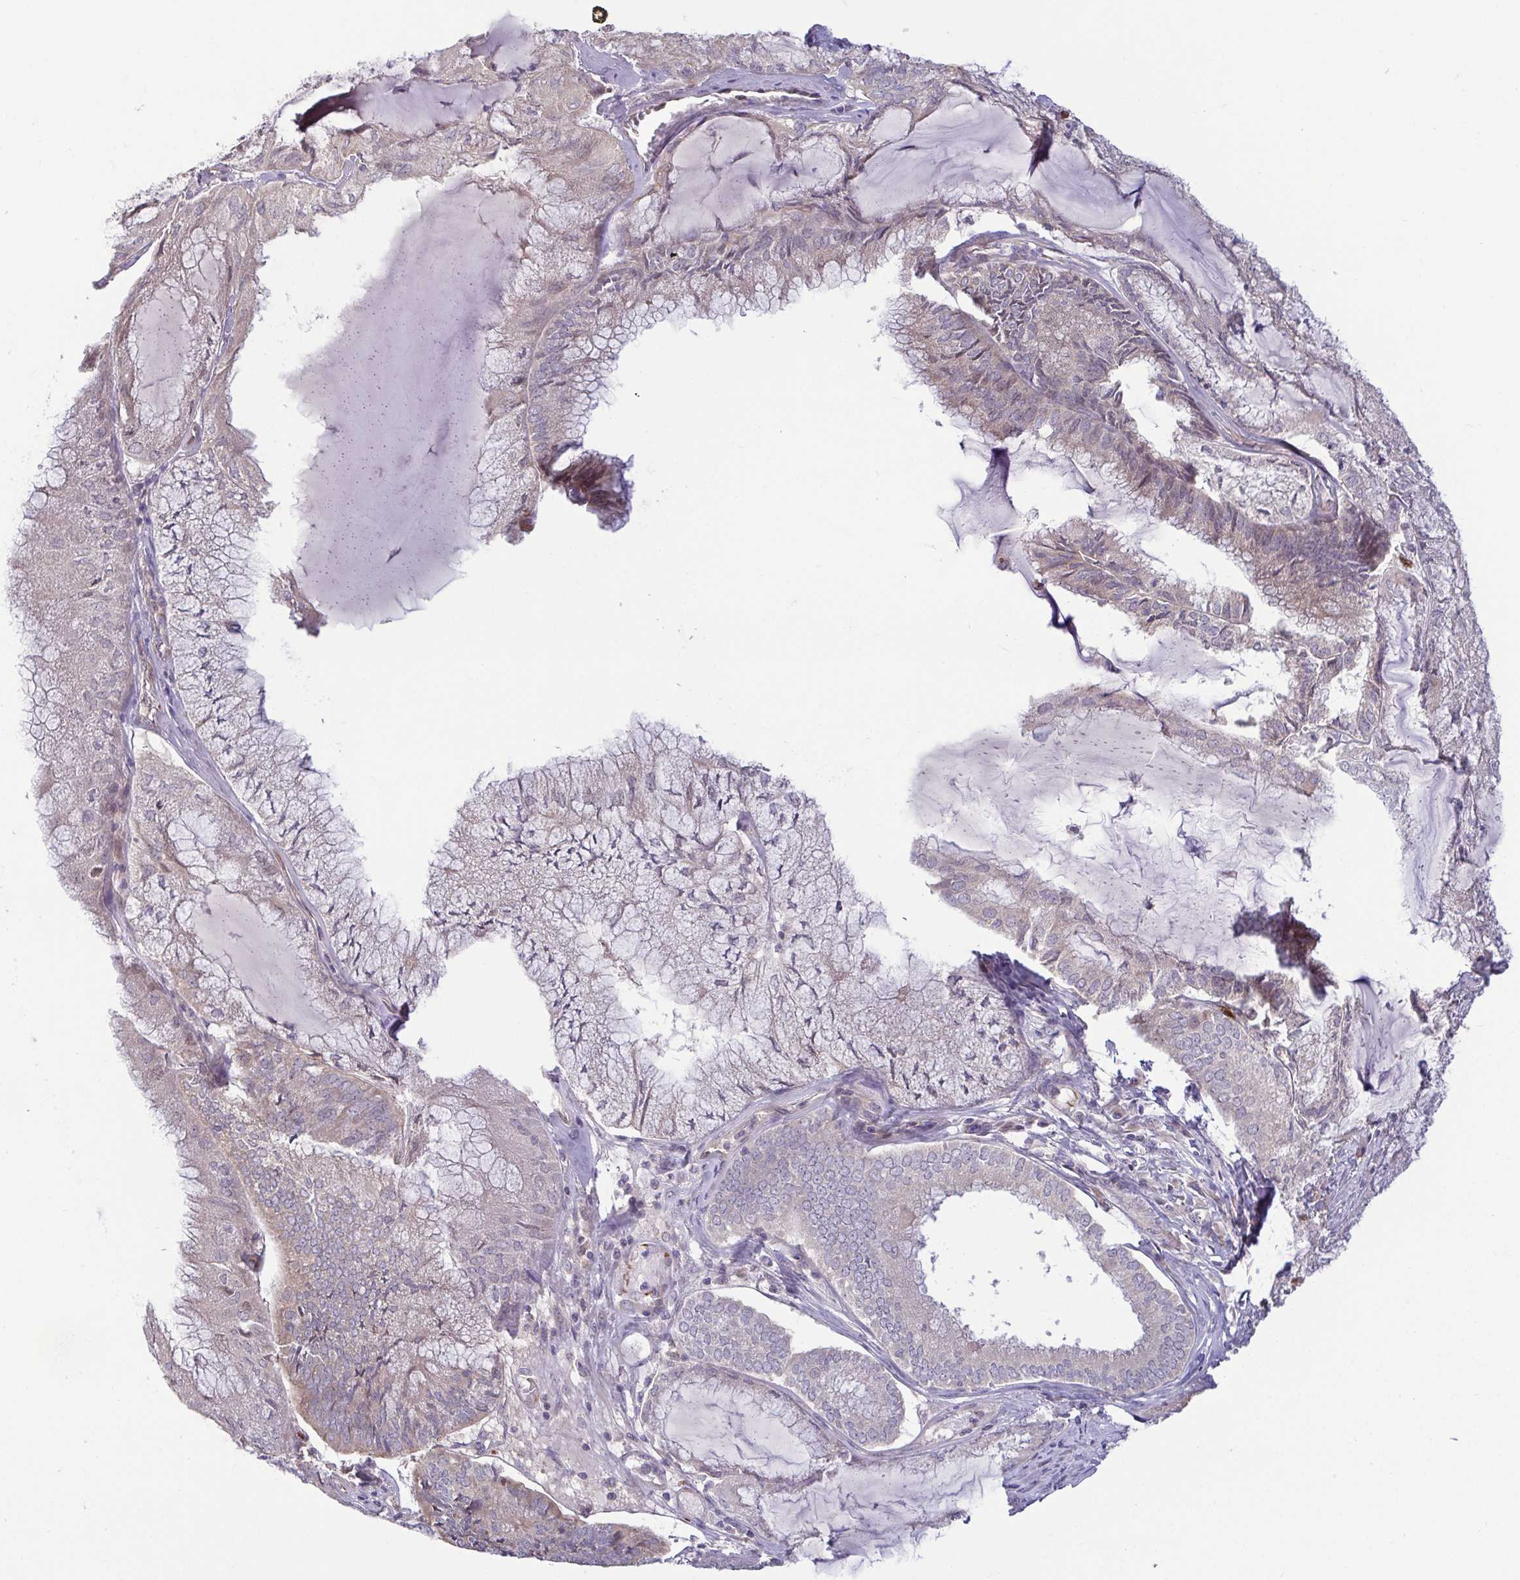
{"staining": {"intensity": "weak", "quantity": "25%-75%", "location": "cytoplasmic/membranous"}, "tissue": "endometrial cancer", "cell_type": "Tumor cells", "image_type": "cancer", "snomed": [{"axis": "morphology", "description": "Carcinoma, NOS"}, {"axis": "topography", "description": "Endometrium"}], "caption": "Immunohistochemical staining of human carcinoma (endometrial) displays weak cytoplasmic/membranous protein staining in about 25%-75% of tumor cells.", "gene": "OSBPL7", "patient": {"sex": "female", "age": 62}}